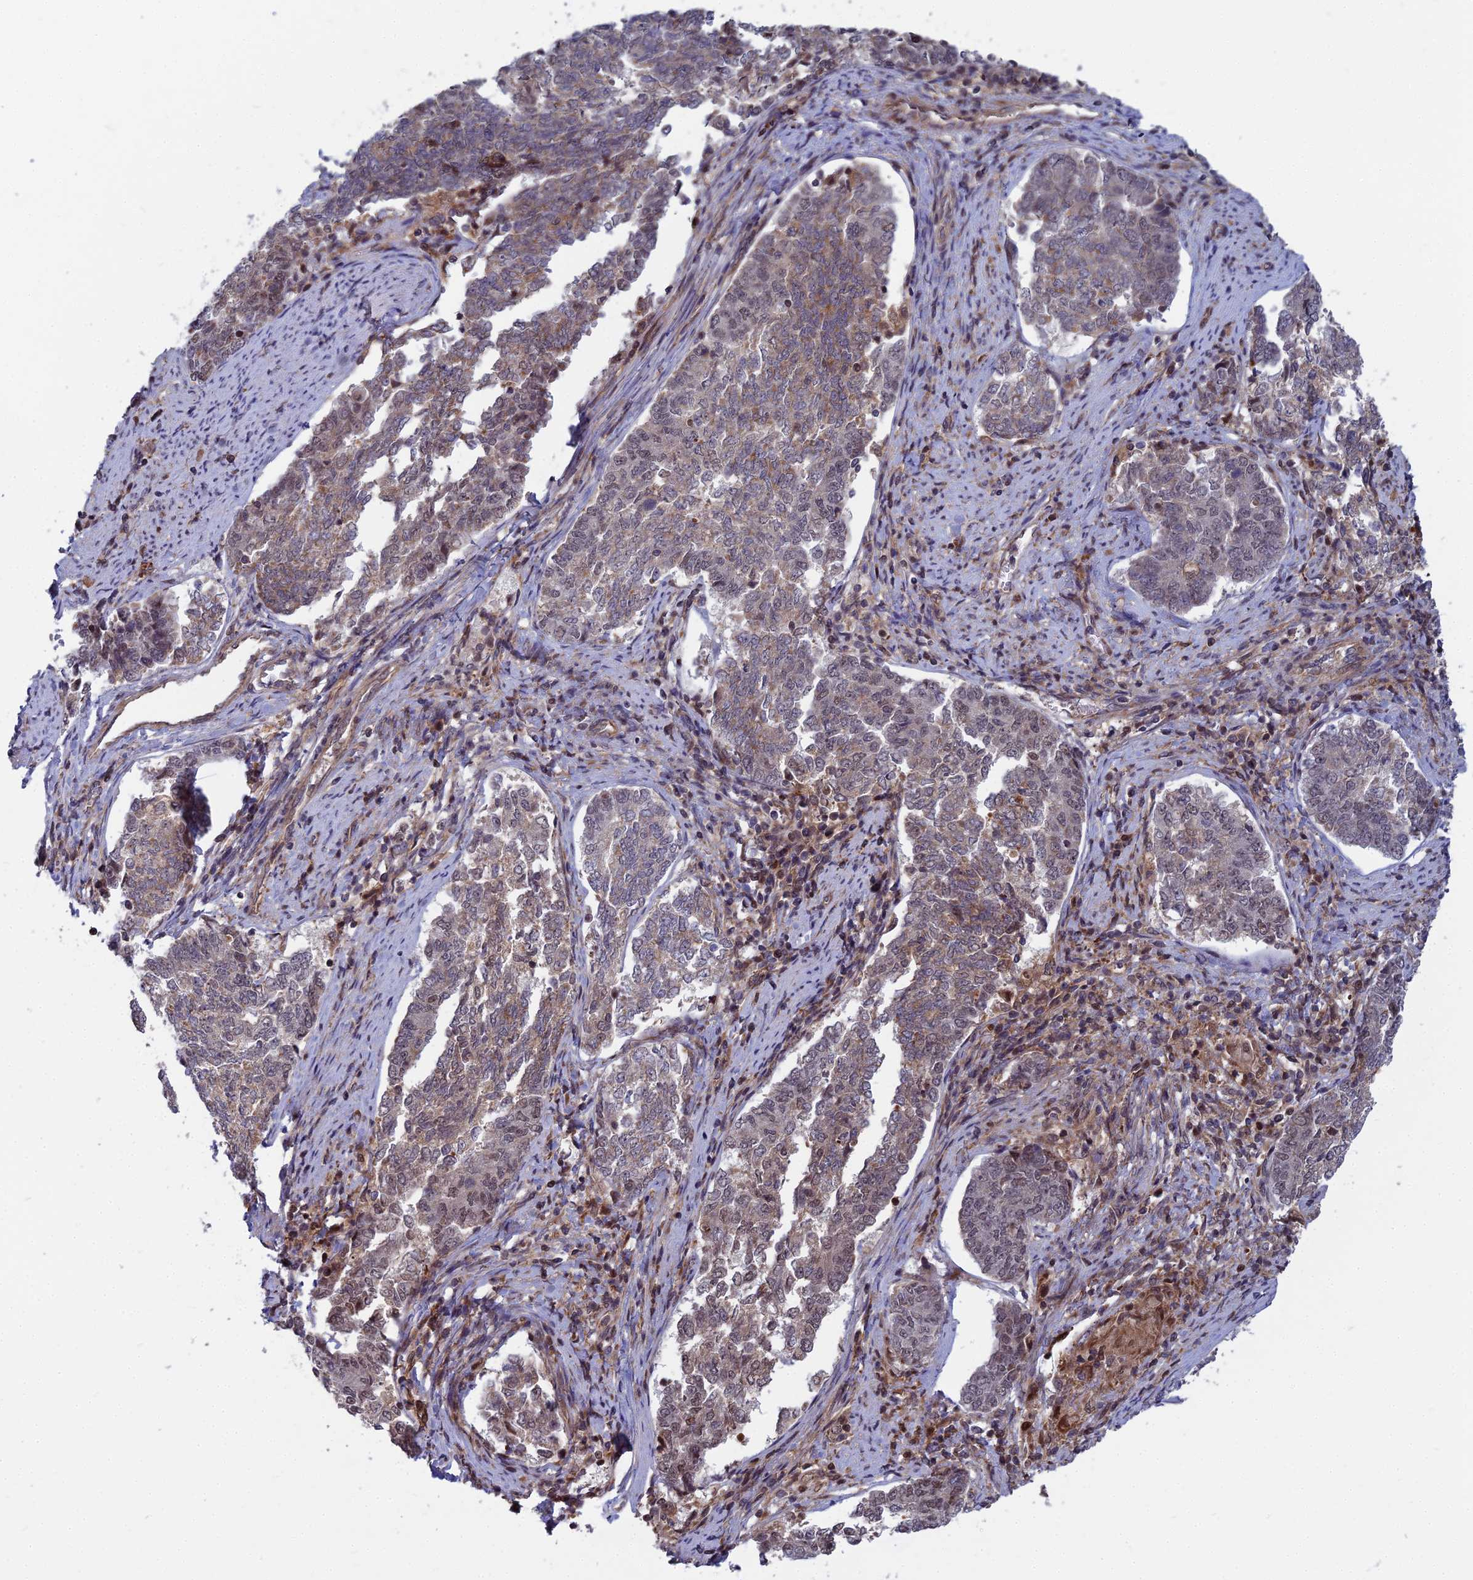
{"staining": {"intensity": "weak", "quantity": "<25%", "location": "nuclear"}, "tissue": "endometrial cancer", "cell_type": "Tumor cells", "image_type": "cancer", "snomed": [{"axis": "morphology", "description": "Adenocarcinoma, NOS"}, {"axis": "topography", "description": "Endometrium"}], "caption": "A photomicrograph of human endometrial cancer is negative for staining in tumor cells.", "gene": "COMMD2", "patient": {"sex": "female", "age": 80}}